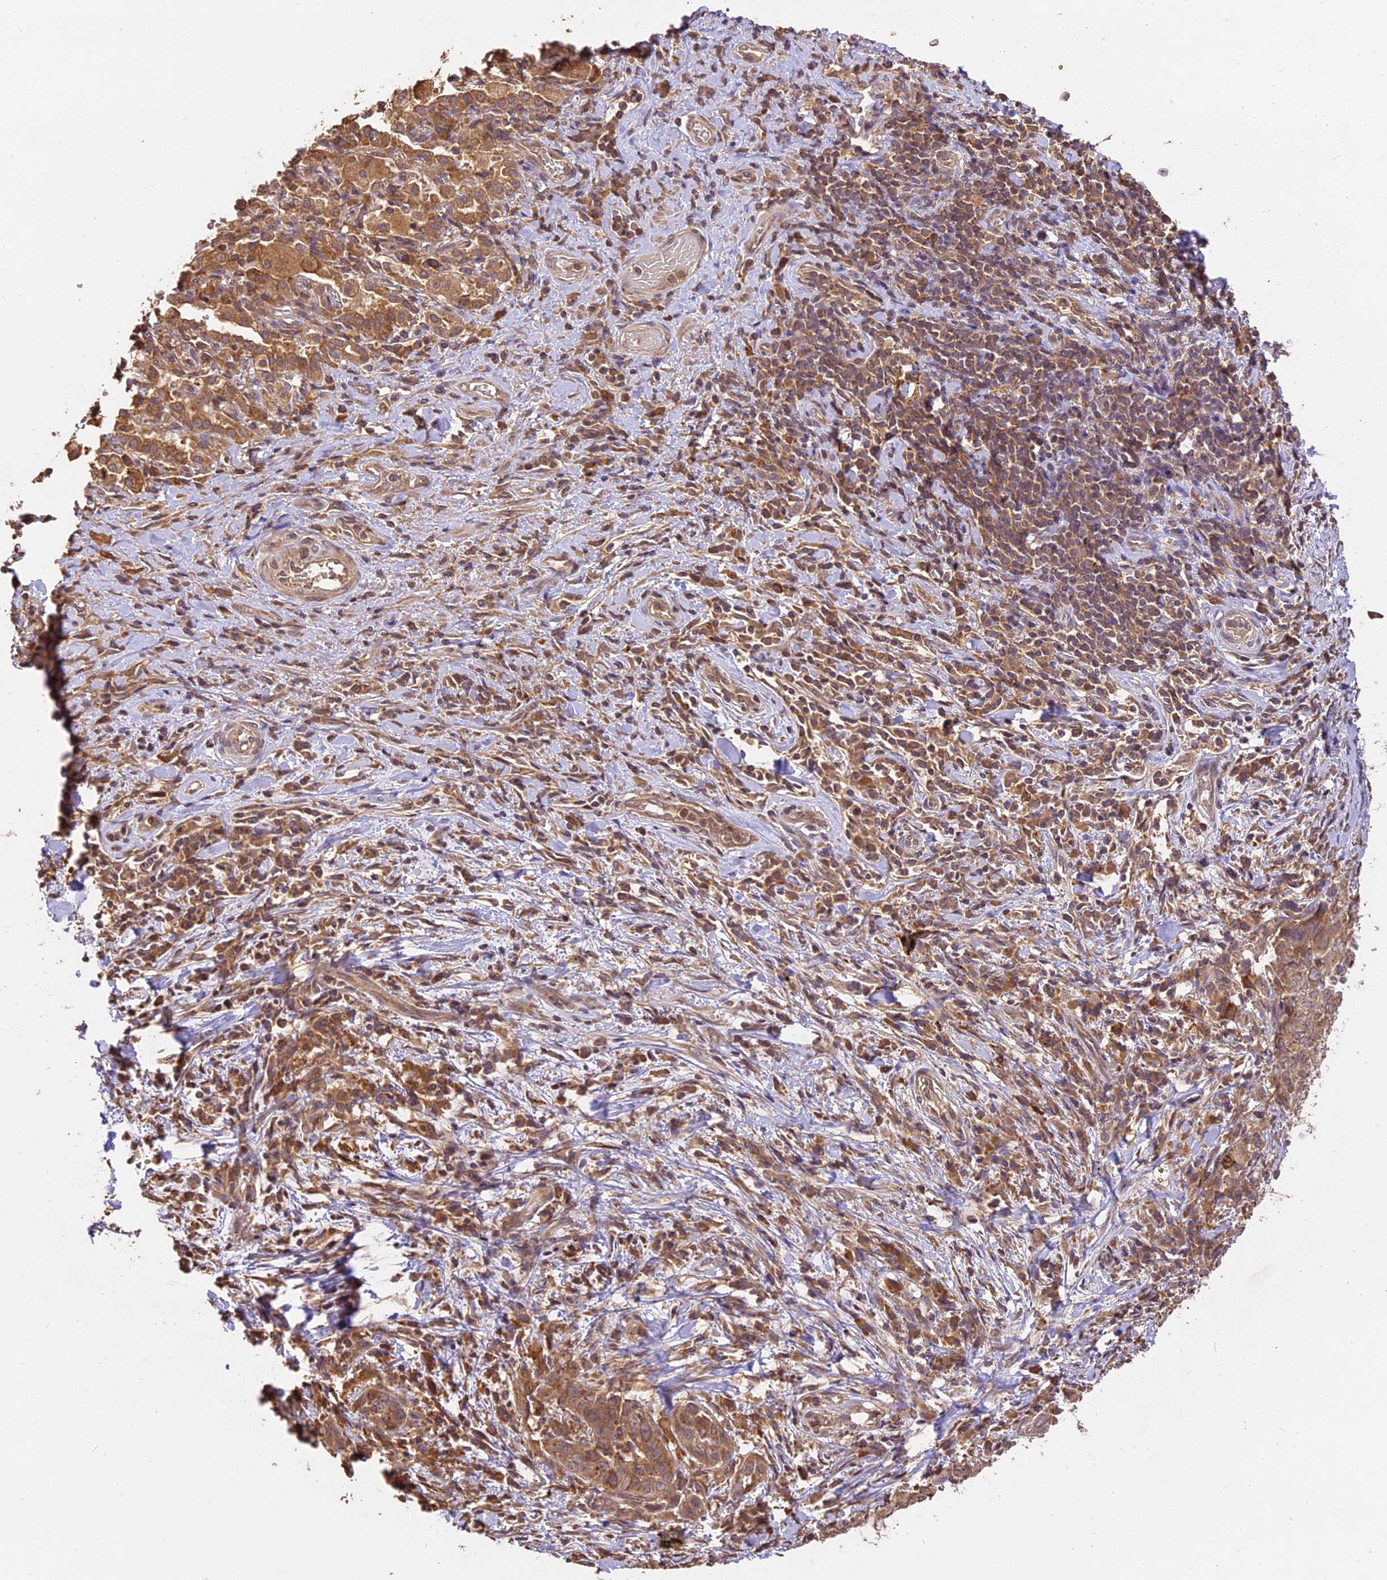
{"staining": {"intensity": "negative", "quantity": "none", "location": "none"}, "tissue": "adipose tissue", "cell_type": "Adipocytes", "image_type": "normal", "snomed": [{"axis": "morphology", "description": "Normal tissue, NOS"}, {"axis": "morphology", "description": "Squamous cell carcinoma, NOS"}, {"axis": "topography", "description": "Bronchus"}, {"axis": "topography", "description": "Lung"}], "caption": "The photomicrograph displays no staining of adipocytes in benign adipose tissue.", "gene": "BRAP", "patient": {"sex": "male", "age": 64}}